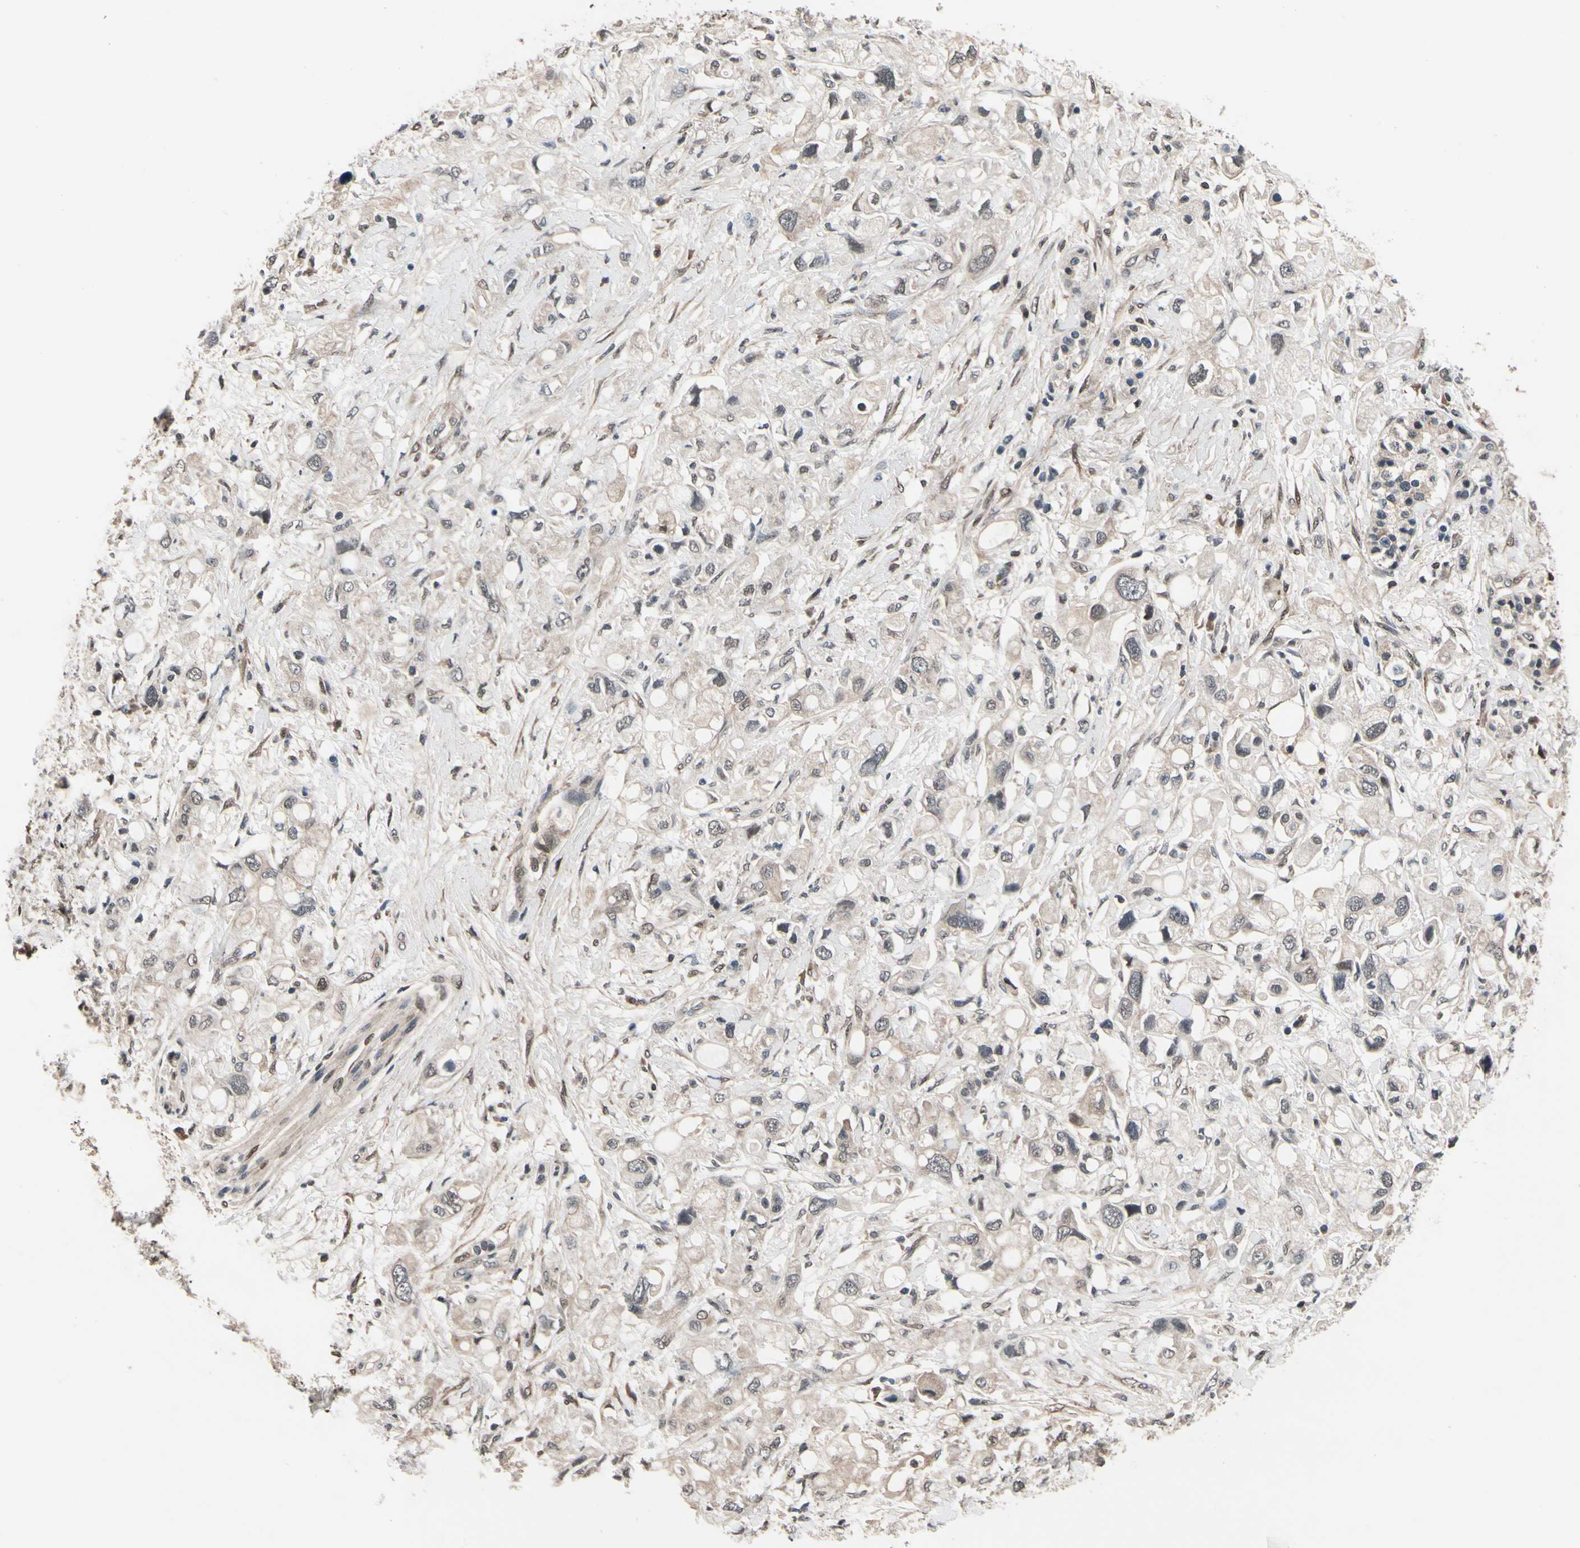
{"staining": {"intensity": "weak", "quantity": "25%-75%", "location": "cytoplasmic/membranous"}, "tissue": "pancreatic cancer", "cell_type": "Tumor cells", "image_type": "cancer", "snomed": [{"axis": "morphology", "description": "Adenocarcinoma, NOS"}, {"axis": "topography", "description": "Pancreas"}], "caption": "The immunohistochemical stain highlights weak cytoplasmic/membranous expression in tumor cells of pancreatic cancer tissue.", "gene": "PRDX6", "patient": {"sex": "female", "age": 56}}